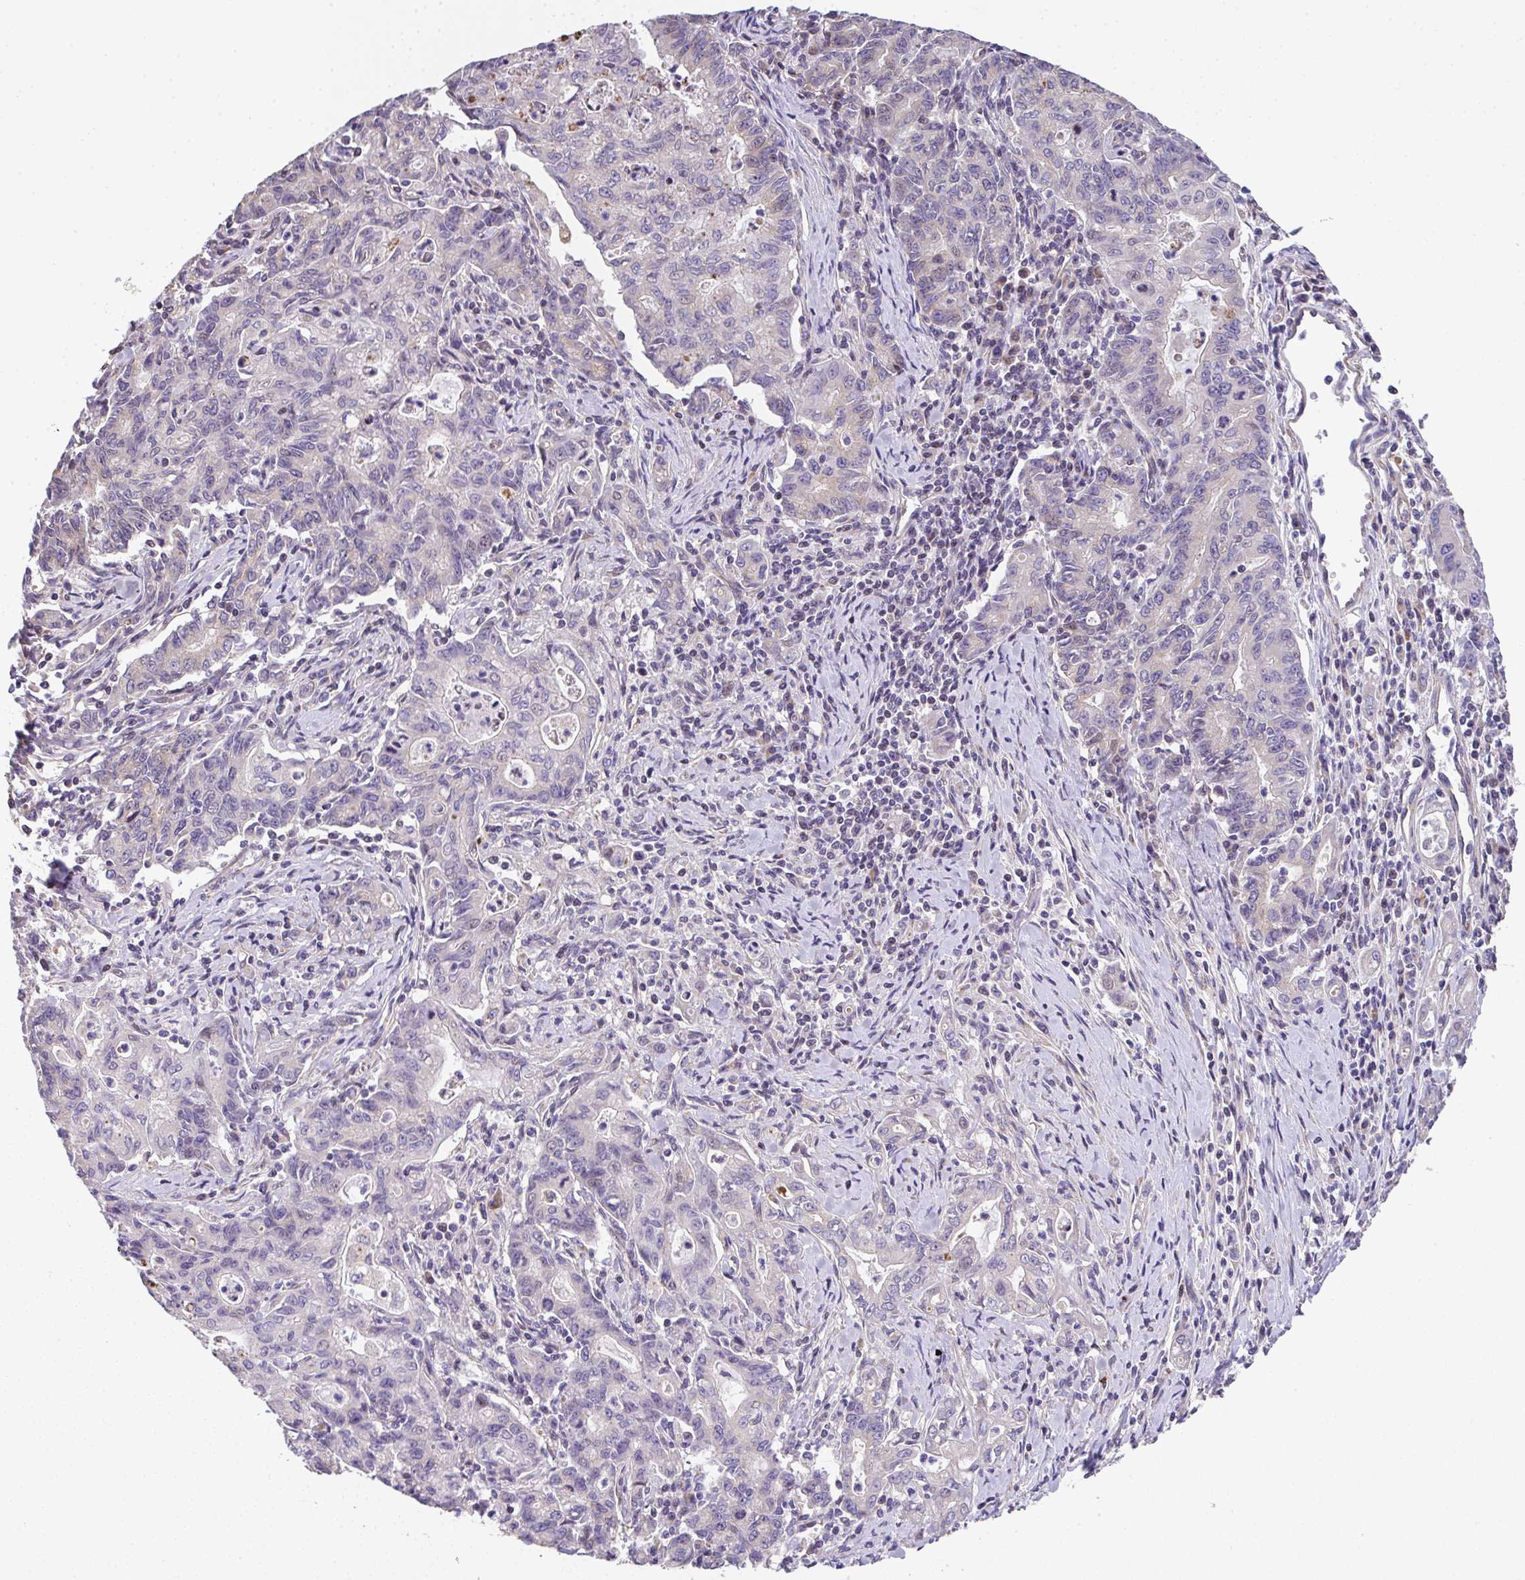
{"staining": {"intensity": "negative", "quantity": "none", "location": "none"}, "tissue": "stomach cancer", "cell_type": "Tumor cells", "image_type": "cancer", "snomed": [{"axis": "morphology", "description": "Adenocarcinoma, NOS"}, {"axis": "topography", "description": "Stomach, upper"}], "caption": "A high-resolution image shows IHC staining of stomach cancer (adenocarcinoma), which shows no significant expression in tumor cells.", "gene": "RUNDC3B", "patient": {"sex": "female", "age": 79}}